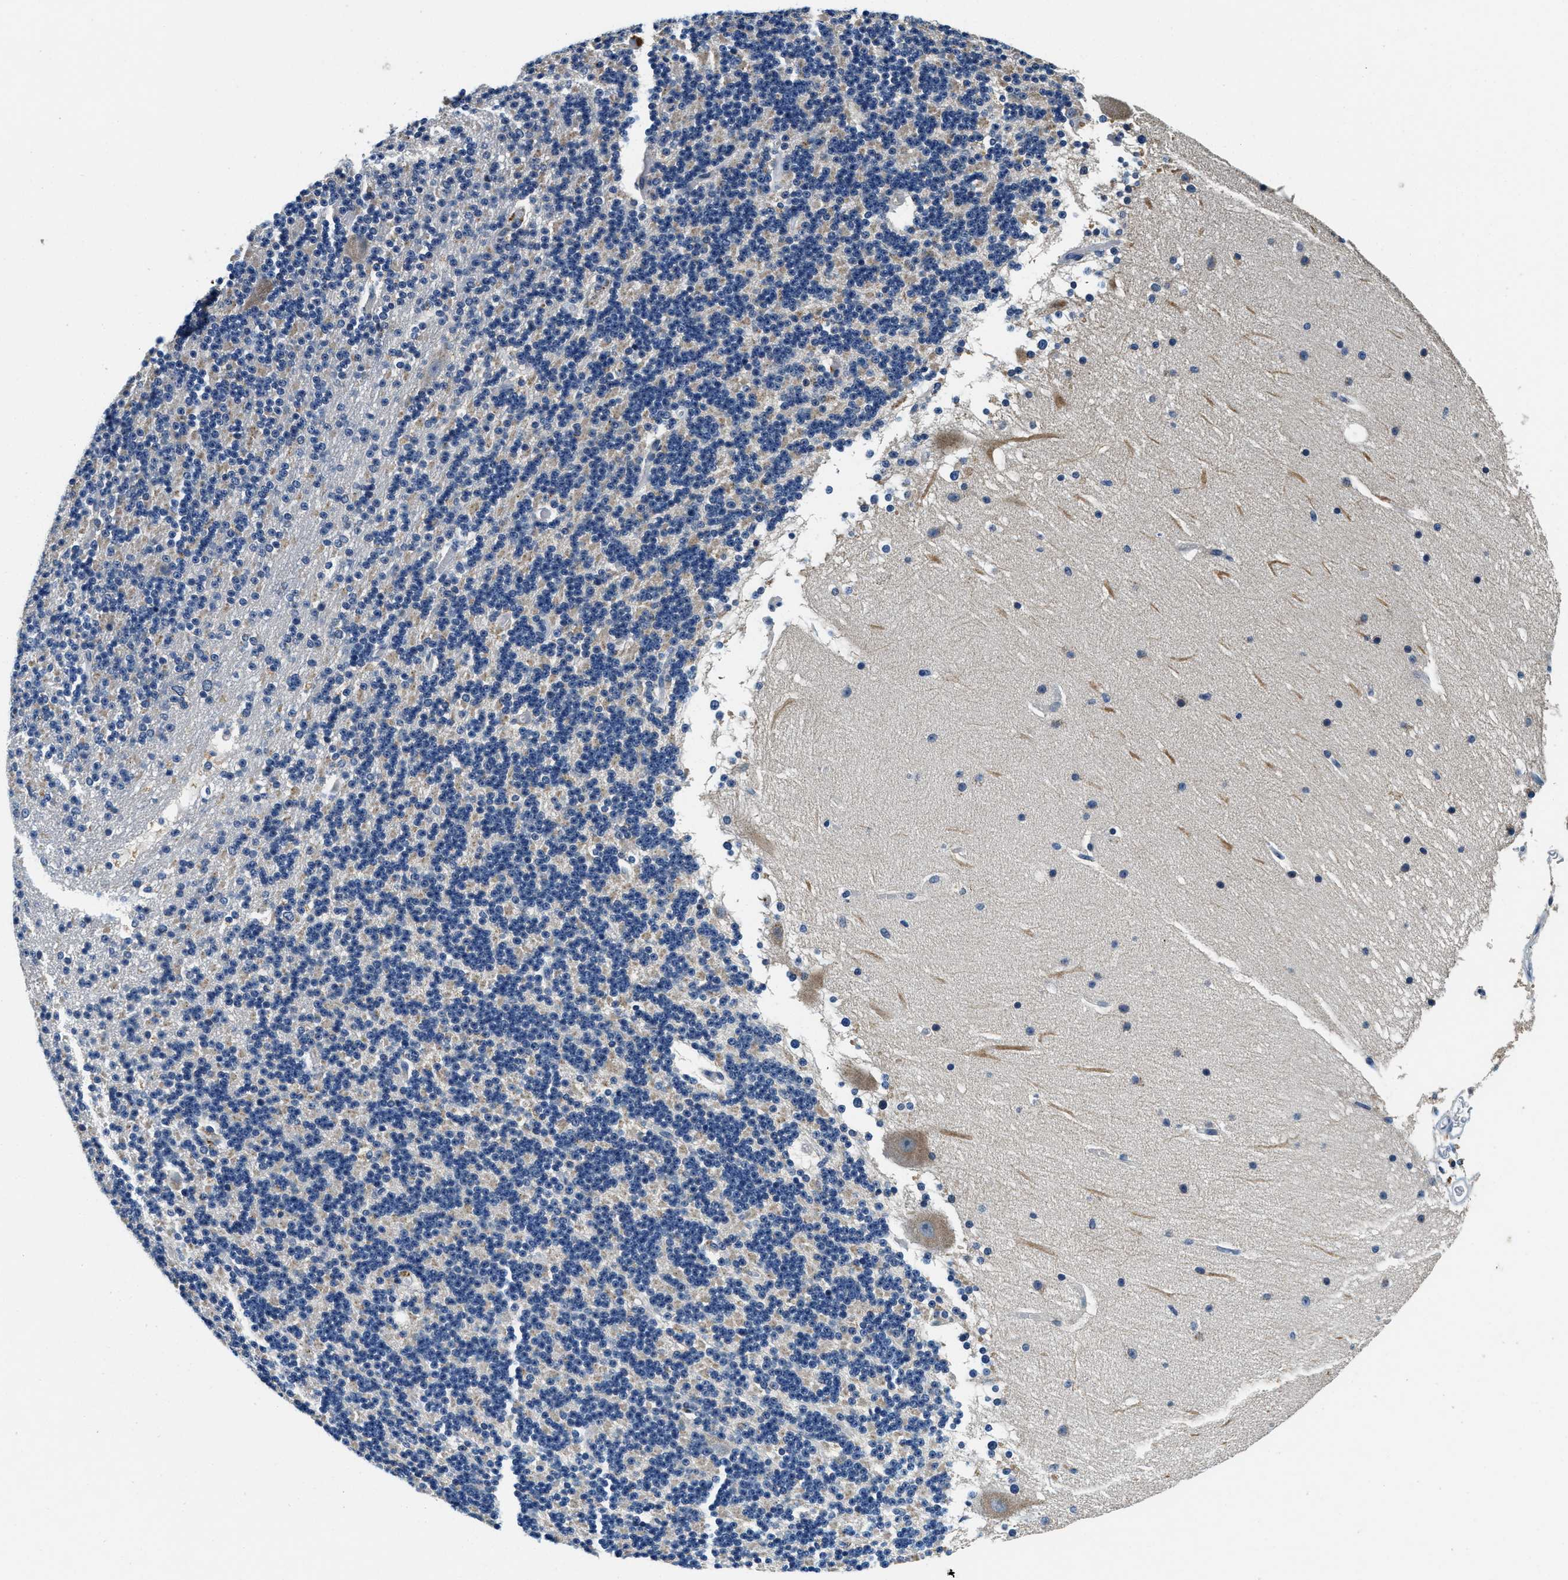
{"staining": {"intensity": "negative", "quantity": "none", "location": "none"}, "tissue": "cerebellum", "cell_type": "Cells in granular layer", "image_type": "normal", "snomed": [{"axis": "morphology", "description": "Normal tissue, NOS"}, {"axis": "topography", "description": "Cerebellum"}], "caption": "Cerebellum stained for a protein using immunohistochemistry (IHC) displays no staining cells in granular layer.", "gene": "ALDH3A2", "patient": {"sex": "female", "age": 19}}